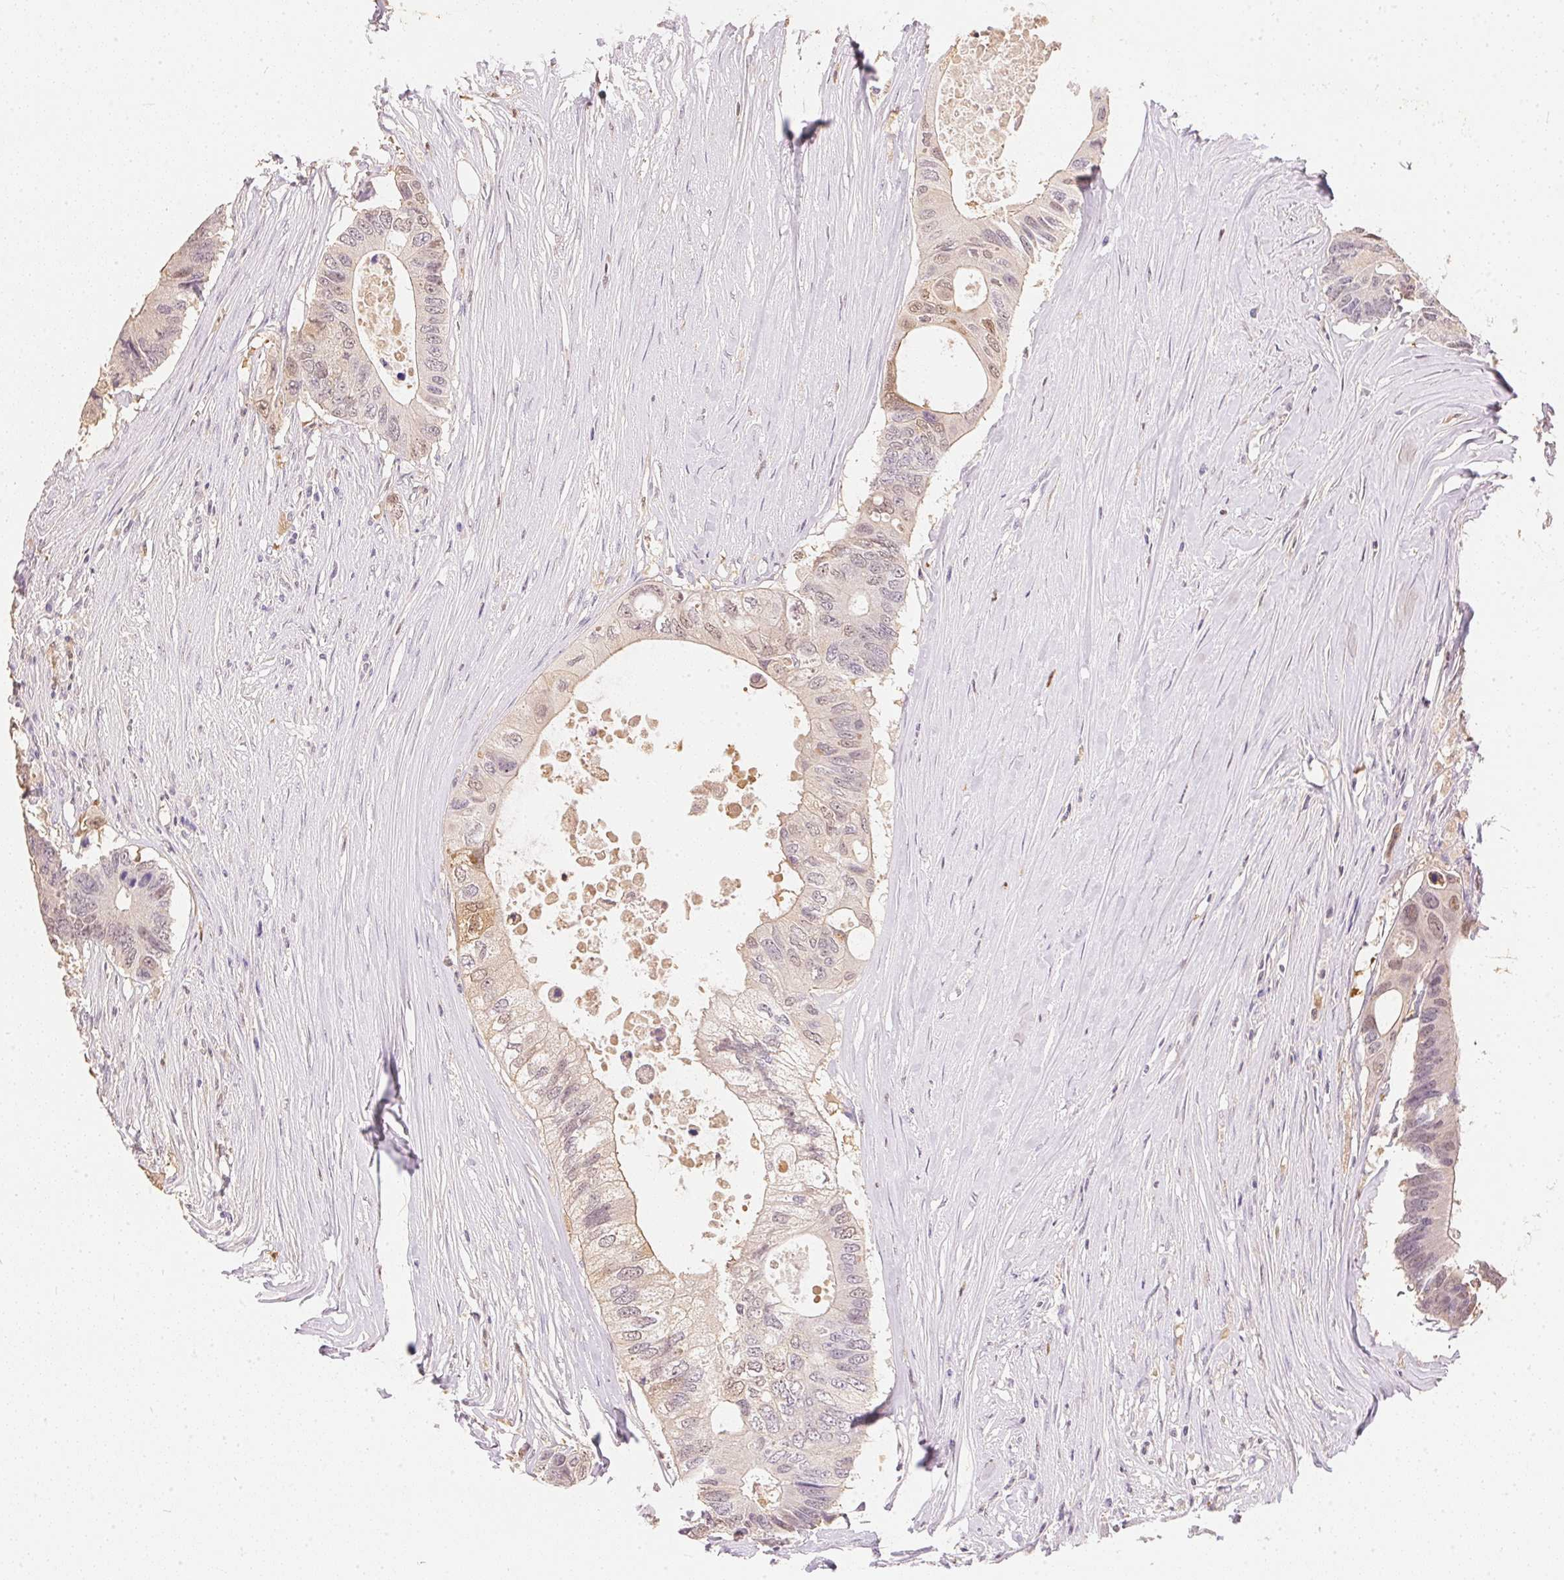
{"staining": {"intensity": "negative", "quantity": "none", "location": "none"}, "tissue": "colorectal cancer", "cell_type": "Tumor cells", "image_type": "cancer", "snomed": [{"axis": "morphology", "description": "Adenocarcinoma, NOS"}, {"axis": "topography", "description": "Colon"}], "caption": "Immunohistochemistry (IHC) photomicrograph of neoplastic tissue: colorectal cancer (adenocarcinoma) stained with DAB shows no significant protein staining in tumor cells.", "gene": "S100A3", "patient": {"sex": "male", "age": 71}}